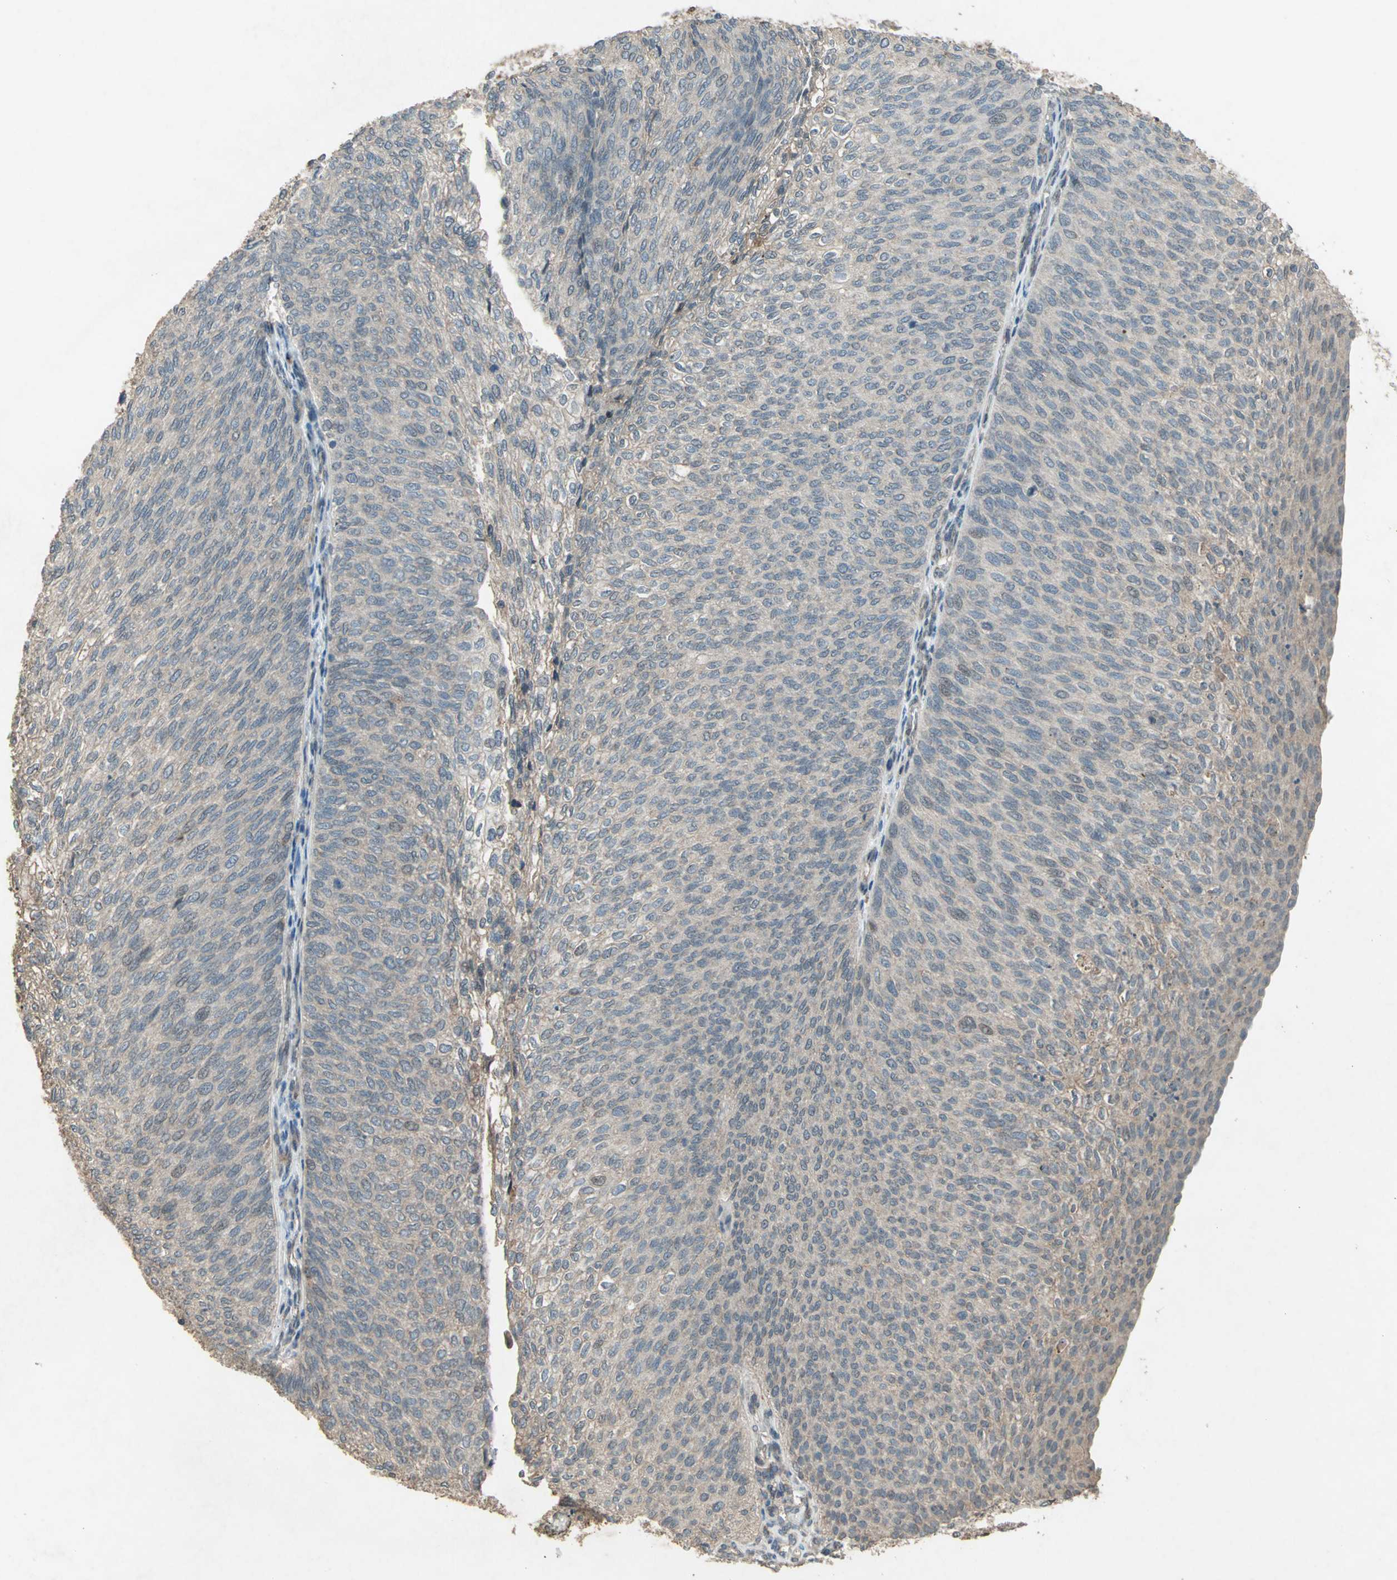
{"staining": {"intensity": "weak", "quantity": ">75%", "location": "cytoplasmic/membranous"}, "tissue": "urothelial cancer", "cell_type": "Tumor cells", "image_type": "cancer", "snomed": [{"axis": "morphology", "description": "Urothelial carcinoma, Low grade"}, {"axis": "topography", "description": "Urinary bladder"}], "caption": "Human low-grade urothelial carcinoma stained with a brown dye demonstrates weak cytoplasmic/membranous positive expression in about >75% of tumor cells.", "gene": "SEPTIN4", "patient": {"sex": "female", "age": 79}}